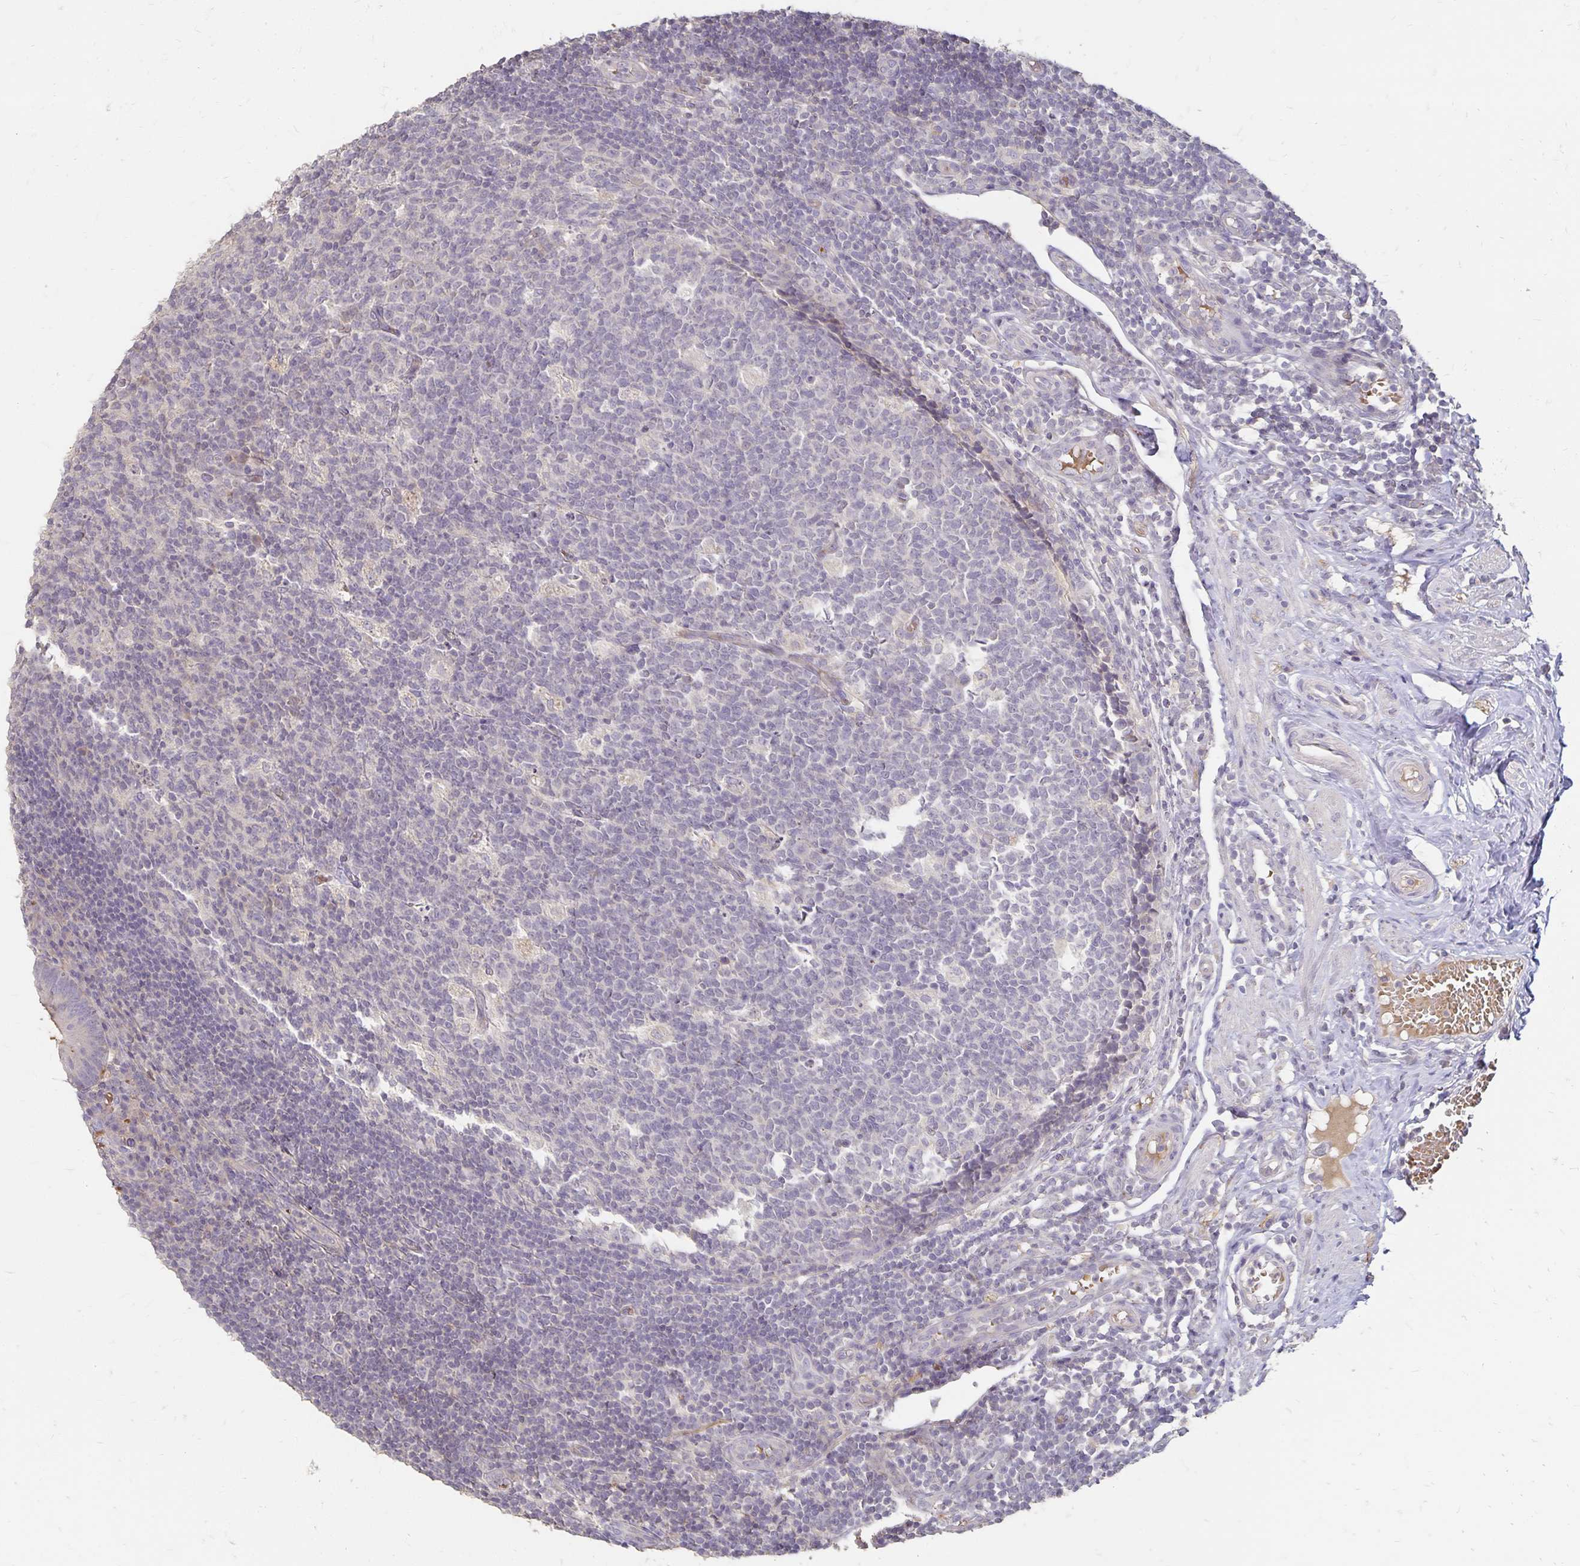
{"staining": {"intensity": "weak", "quantity": "<25%", "location": "cytoplasmic/membranous"}, "tissue": "appendix", "cell_type": "Glandular cells", "image_type": "normal", "snomed": [{"axis": "morphology", "description": "Normal tissue, NOS"}, {"axis": "topography", "description": "Appendix"}], "caption": "DAB (3,3'-diaminobenzidine) immunohistochemical staining of benign appendix reveals no significant expression in glandular cells.", "gene": "CST6", "patient": {"sex": "male", "age": 18}}